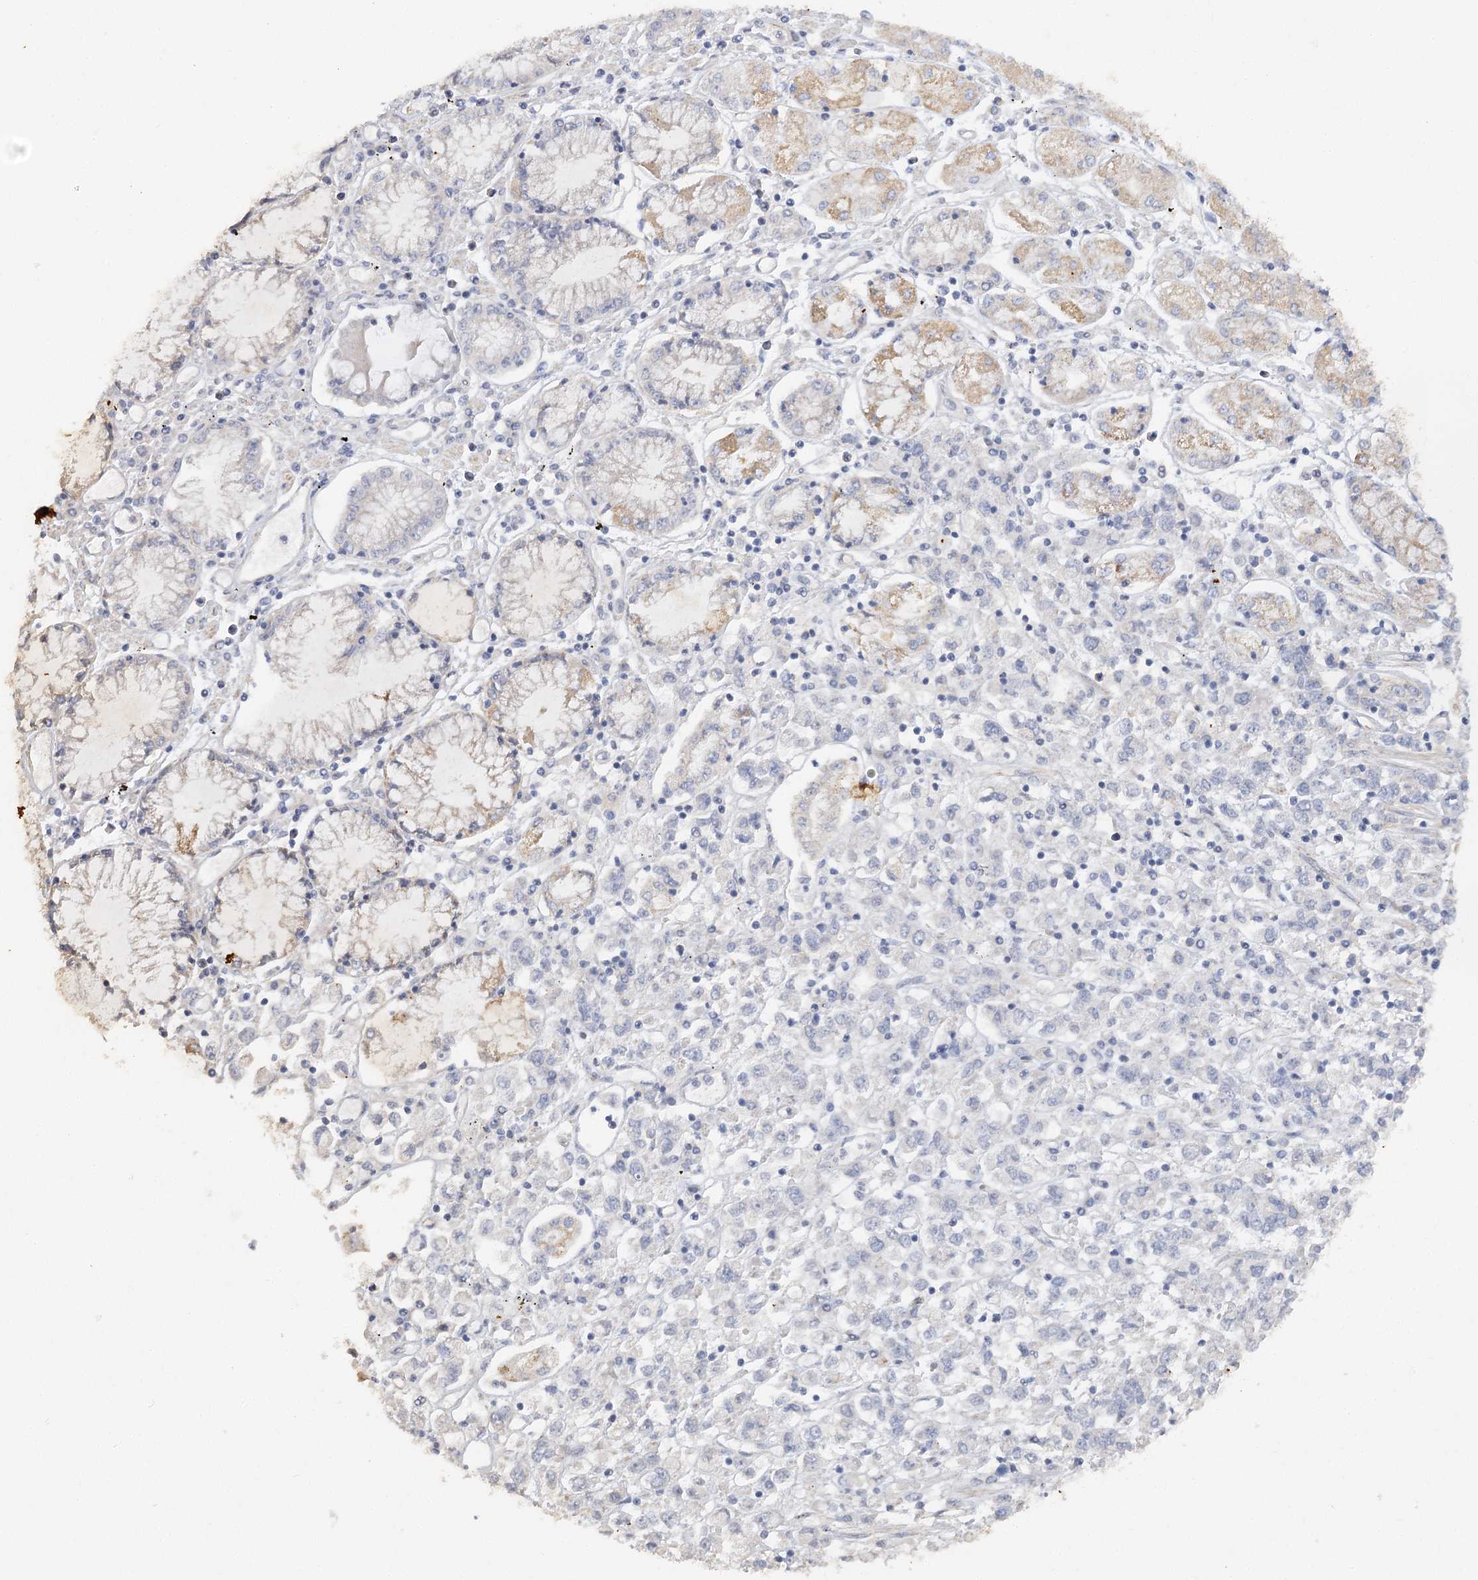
{"staining": {"intensity": "negative", "quantity": "none", "location": "none"}, "tissue": "stomach cancer", "cell_type": "Tumor cells", "image_type": "cancer", "snomed": [{"axis": "morphology", "description": "Adenocarcinoma, NOS"}, {"axis": "topography", "description": "Stomach"}], "caption": "Immunohistochemistry photomicrograph of neoplastic tissue: stomach cancer (adenocarcinoma) stained with DAB (3,3'-diaminobenzidine) exhibits no significant protein positivity in tumor cells.", "gene": "NELL2", "patient": {"sex": "female", "age": 76}}